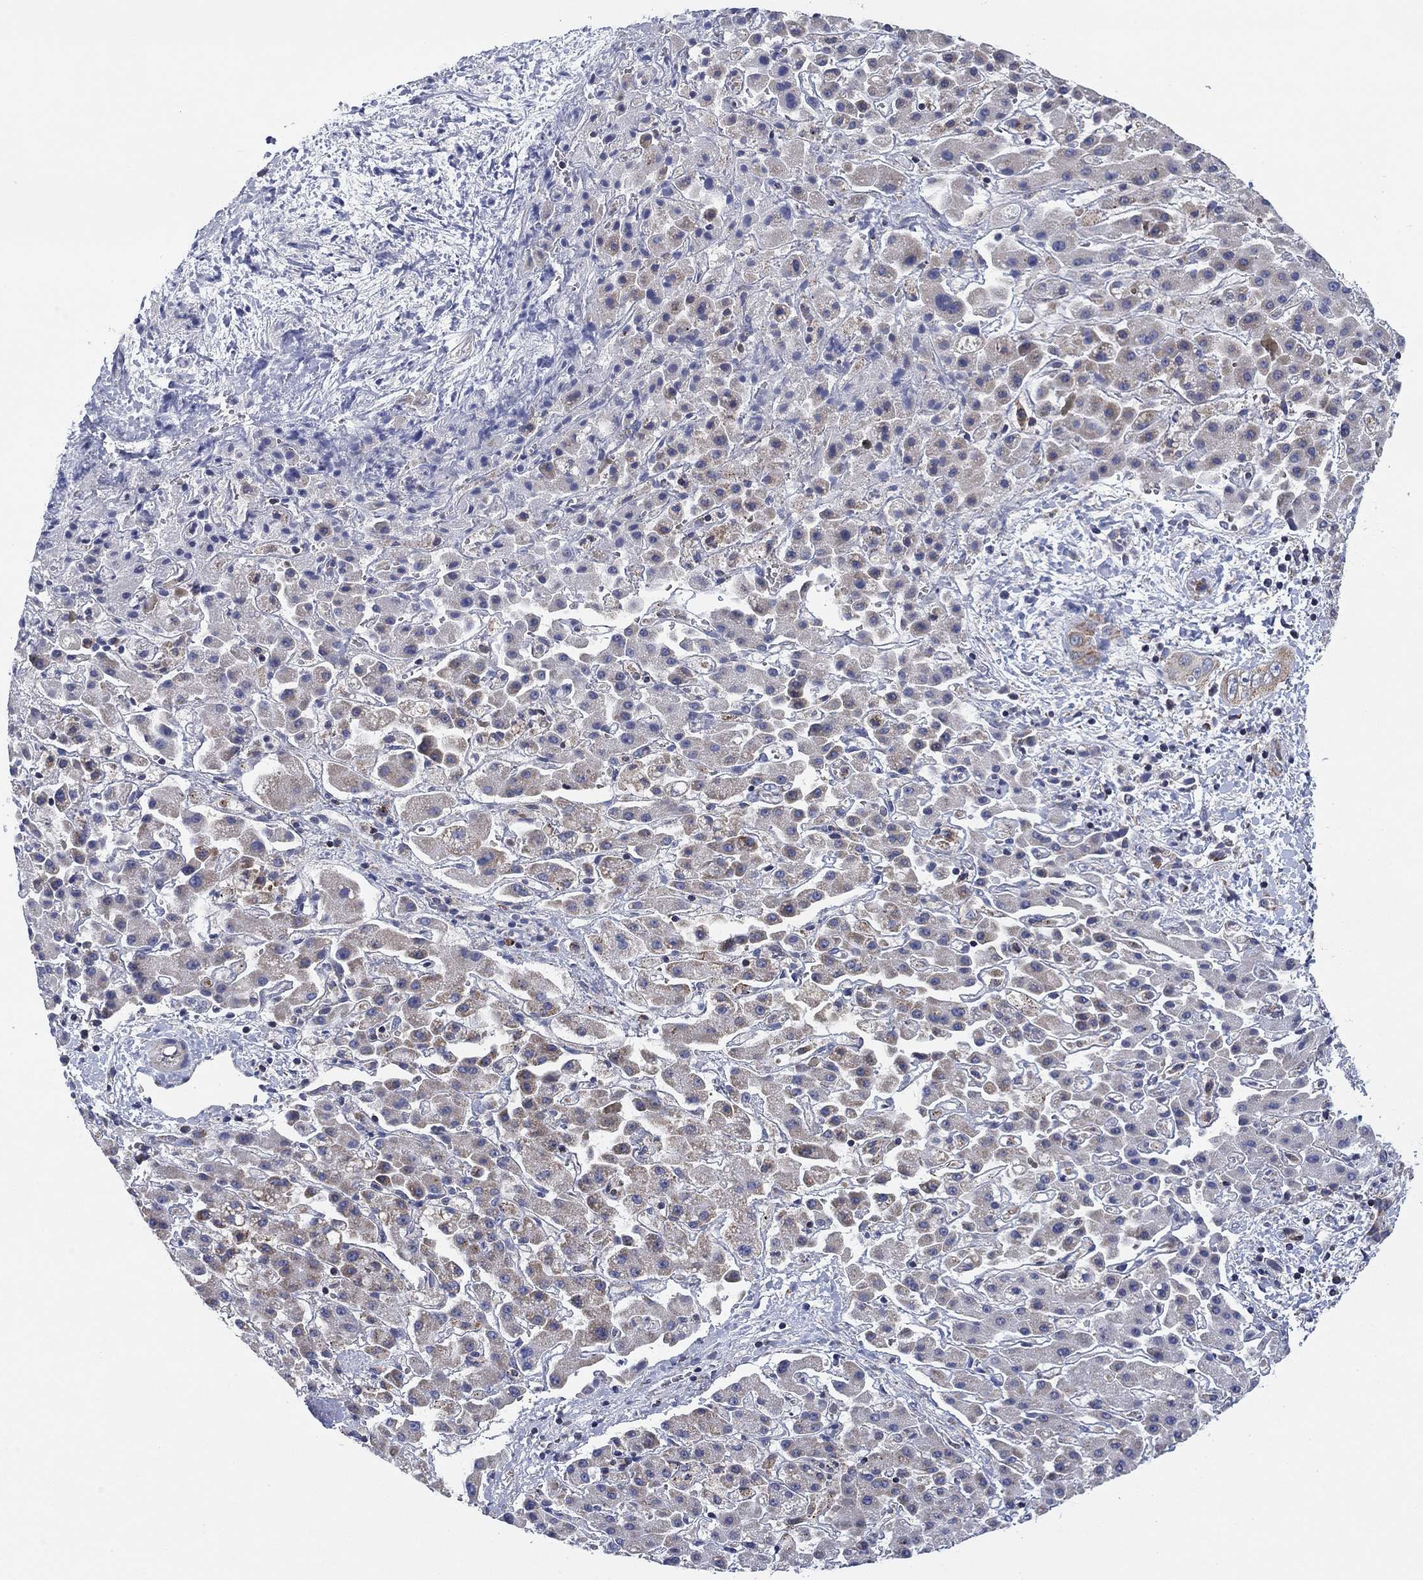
{"staining": {"intensity": "weak", "quantity": "25%-75%", "location": "cytoplasmic/membranous"}, "tissue": "liver cancer", "cell_type": "Tumor cells", "image_type": "cancer", "snomed": [{"axis": "morphology", "description": "Cholangiocarcinoma"}, {"axis": "topography", "description": "Liver"}], "caption": "A photomicrograph of liver cancer (cholangiocarcinoma) stained for a protein reveals weak cytoplasmic/membranous brown staining in tumor cells.", "gene": "NACAD", "patient": {"sex": "female", "age": 52}}